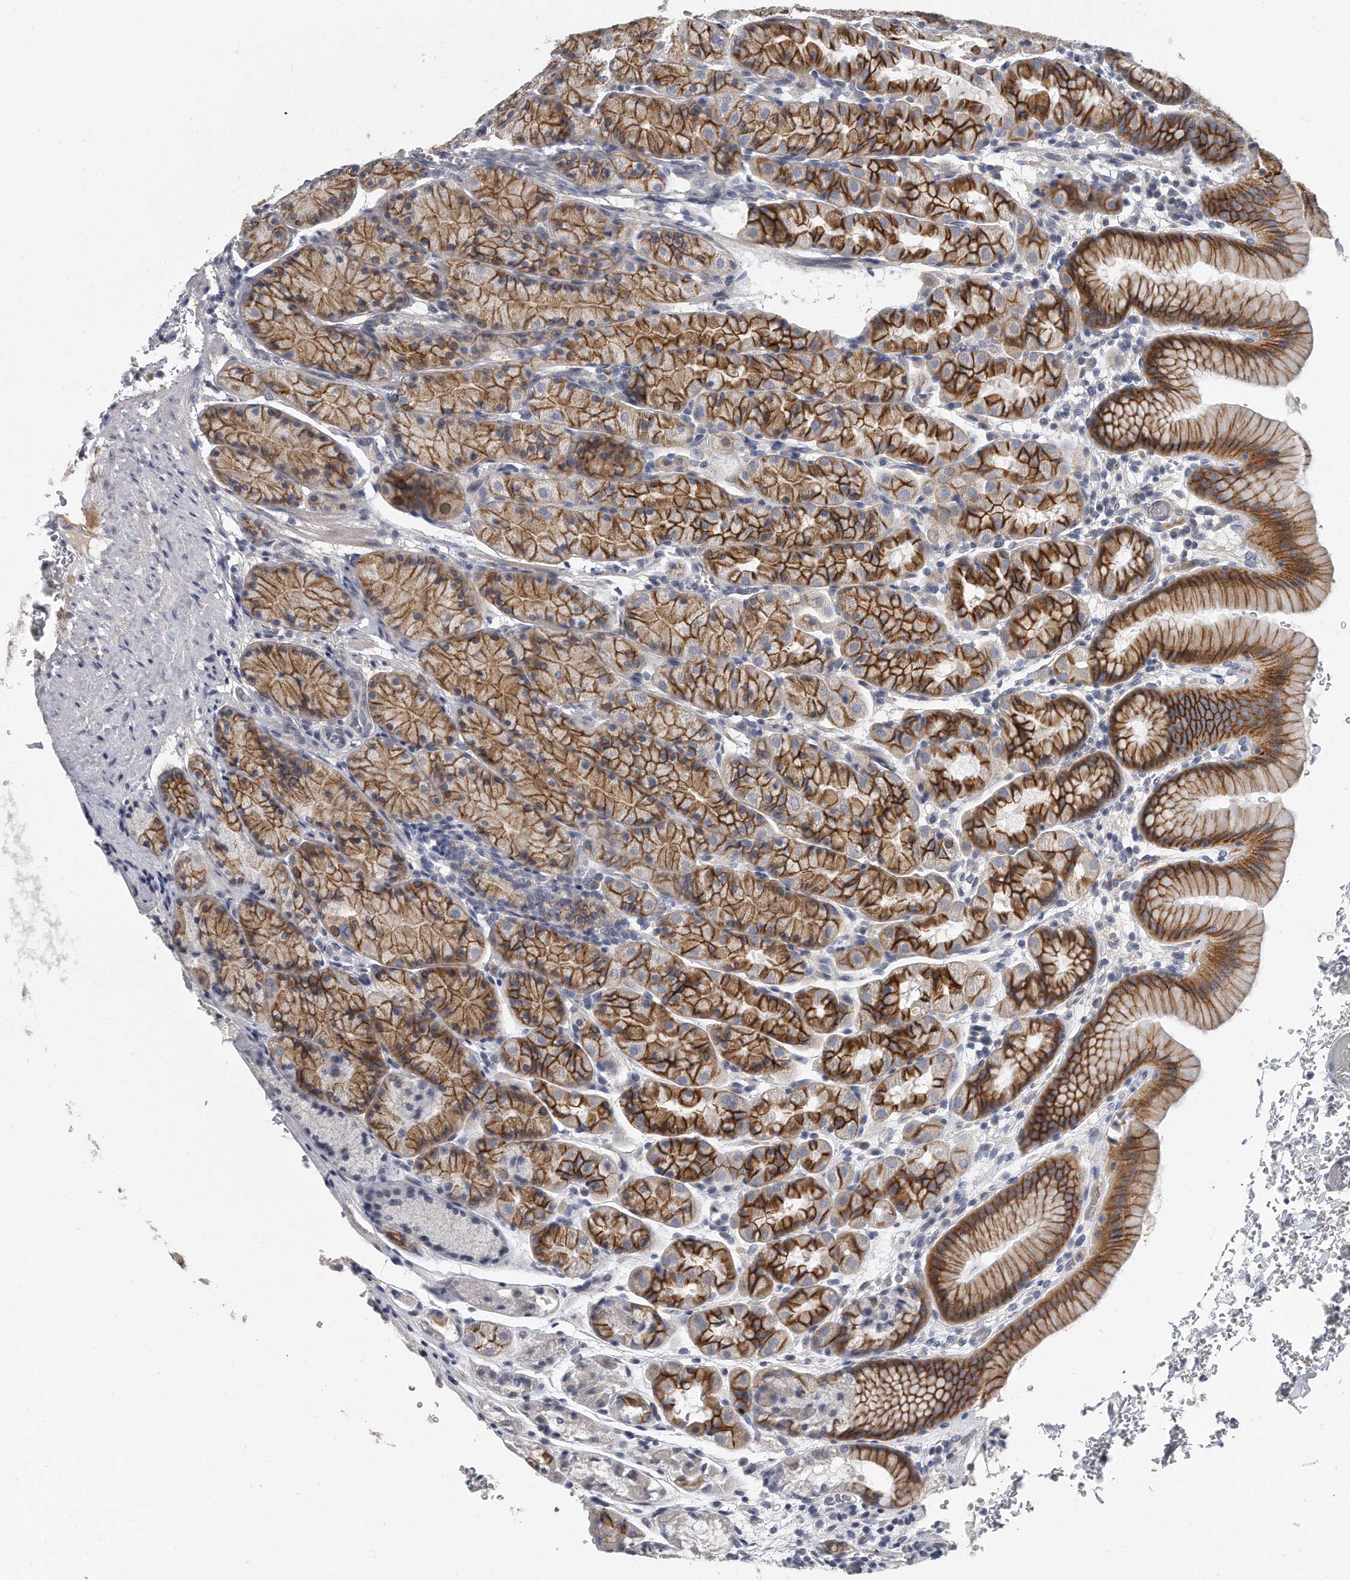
{"staining": {"intensity": "strong", "quantity": "25%-75%", "location": "cytoplasmic/membranous"}, "tissue": "stomach", "cell_type": "Glandular cells", "image_type": "normal", "snomed": [{"axis": "morphology", "description": "Normal tissue, NOS"}, {"axis": "topography", "description": "Stomach"}], "caption": "Immunohistochemistry (IHC) image of benign stomach: human stomach stained using IHC shows high levels of strong protein expression localized specifically in the cytoplasmic/membranous of glandular cells, appearing as a cytoplasmic/membranous brown color.", "gene": "PLEKHA6", "patient": {"sex": "male", "age": 42}}